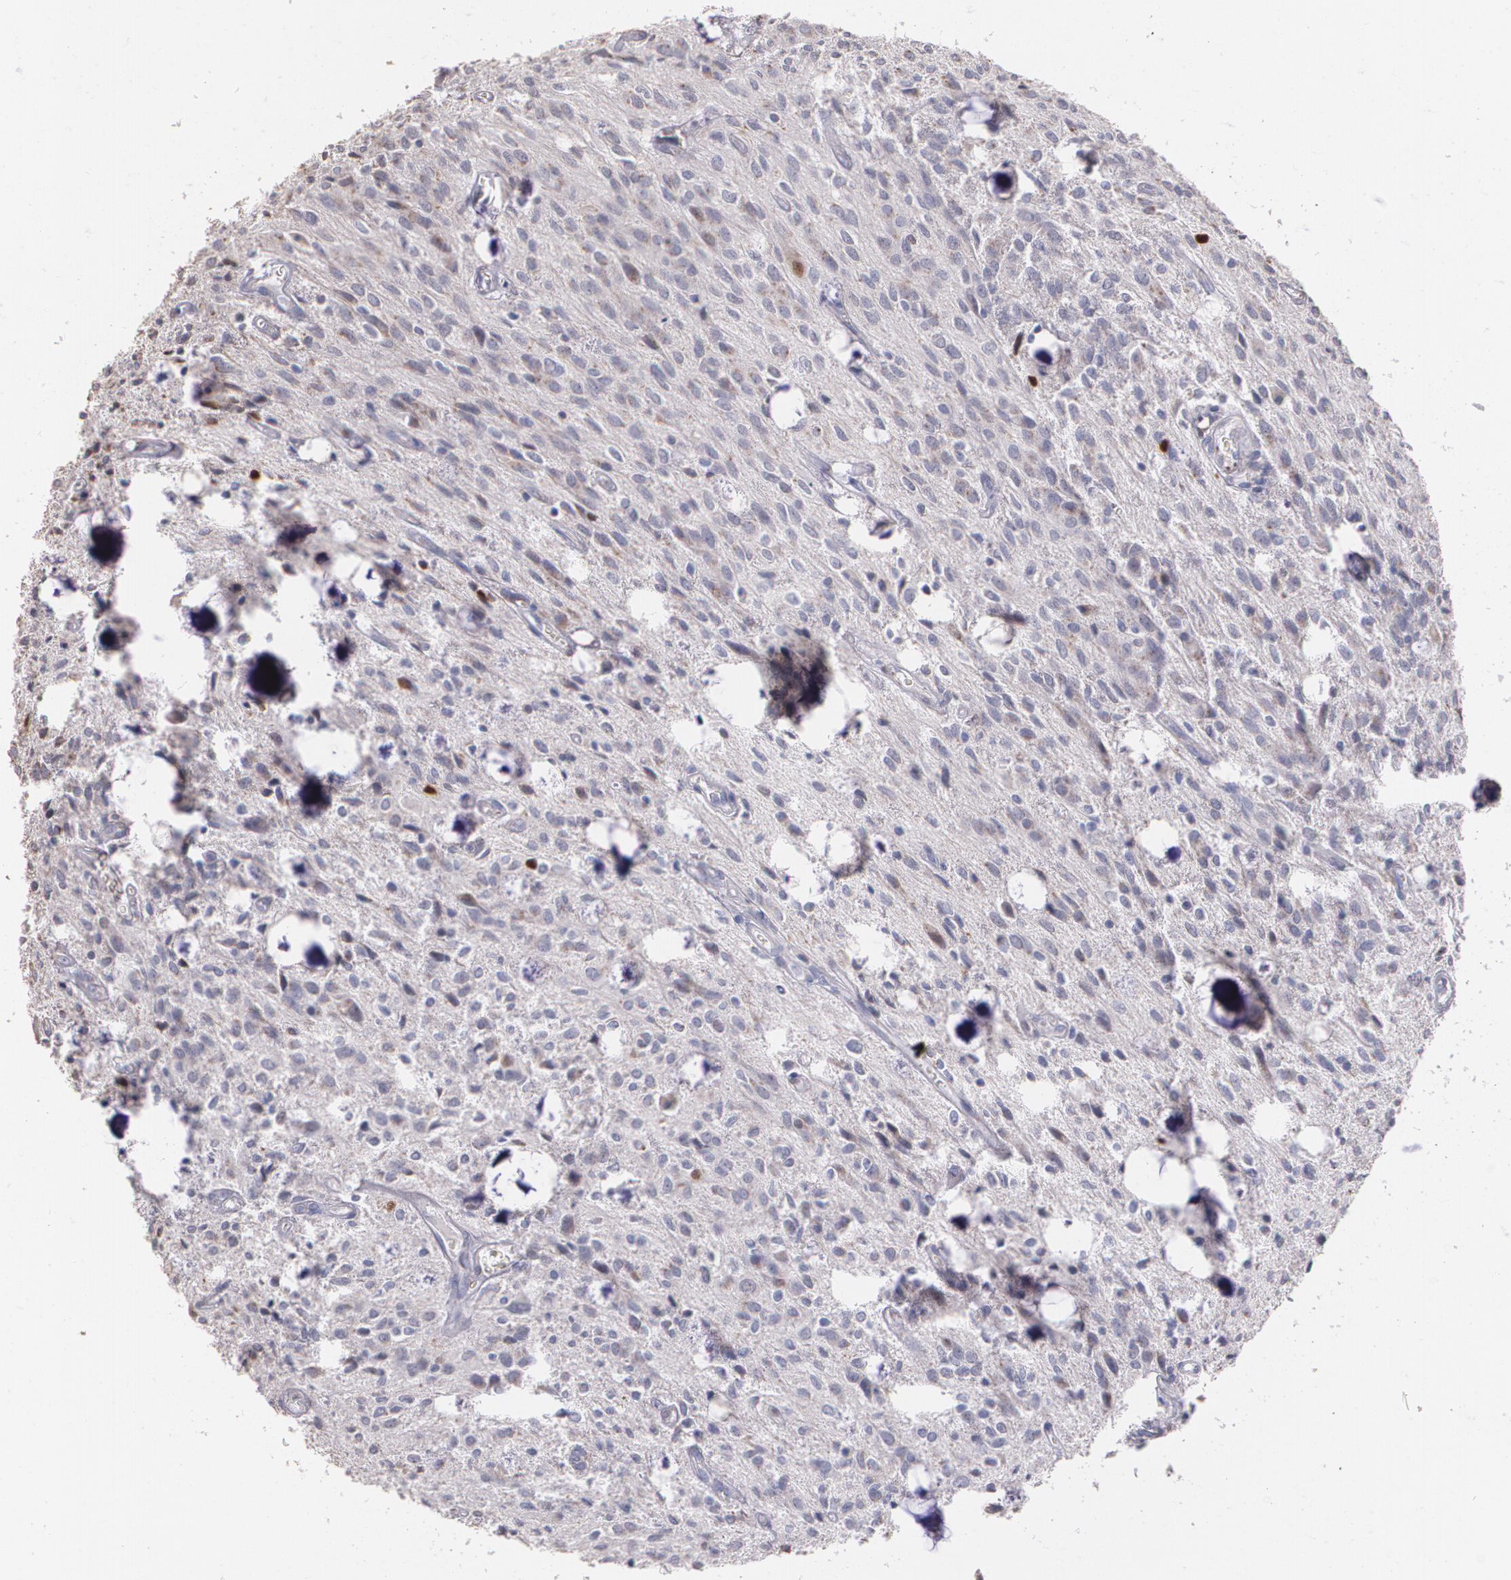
{"staining": {"intensity": "weak", "quantity": "25%-75%", "location": "cytoplasmic/membranous,nuclear"}, "tissue": "glioma", "cell_type": "Tumor cells", "image_type": "cancer", "snomed": [{"axis": "morphology", "description": "Glioma, malignant, Low grade"}, {"axis": "topography", "description": "Brain"}], "caption": "DAB immunohistochemical staining of human glioma reveals weak cytoplasmic/membranous and nuclear protein expression in about 25%-75% of tumor cells.", "gene": "ATF3", "patient": {"sex": "female", "age": 15}}